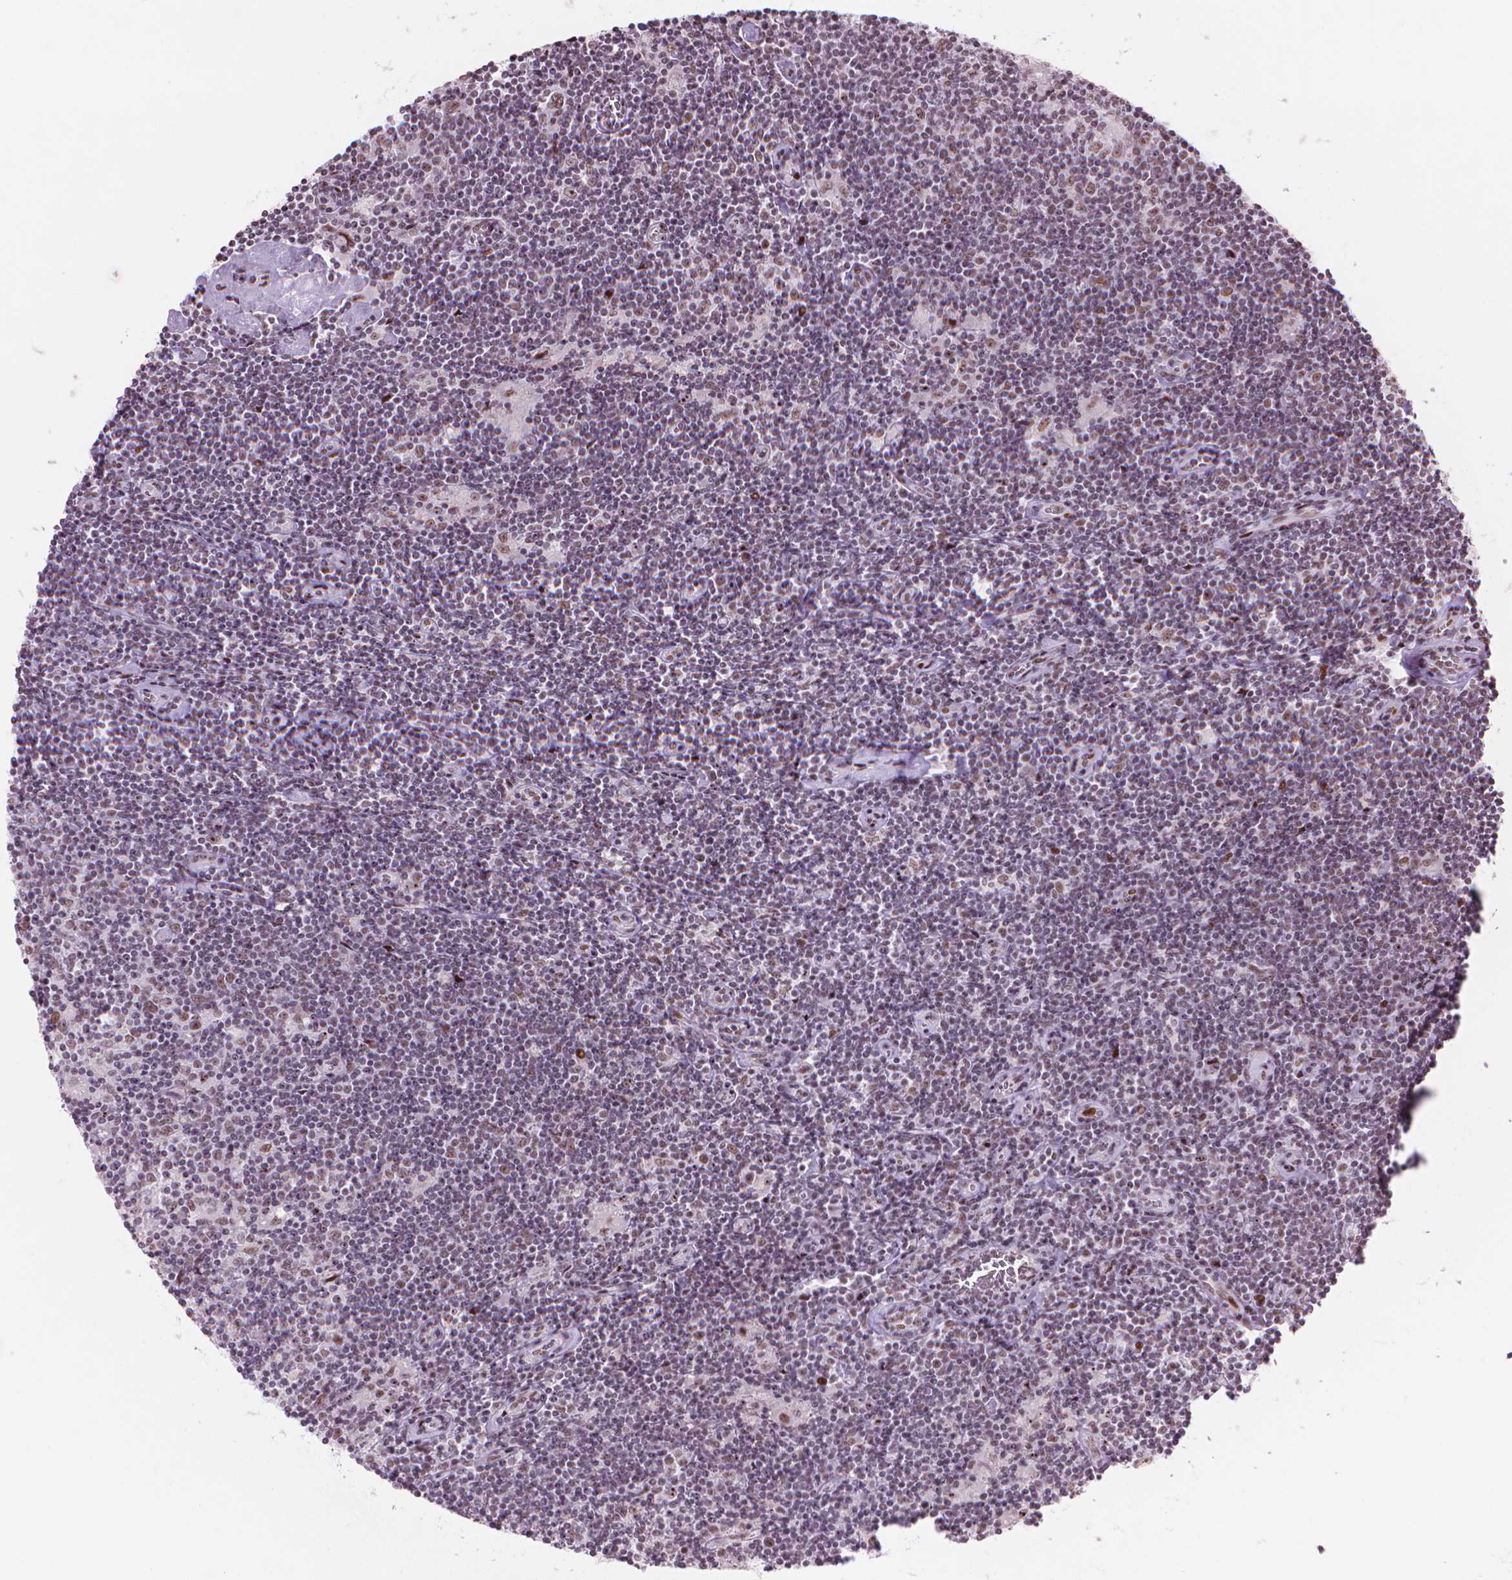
{"staining": {"intensity": "moderate", "quantity": ">75%", "location": "nuclear"}, "tissue": "lymphoma", "cell_type": "Tumor cells", "image_type": "cancer", "snomed": [{"axis": "morphology", "description": "Hodgkin's disease, NOS"}, {"axis": "topography", "description": "Lymph node"}], "caption": "A medium amount of moderate nuclear expression is appreciated in about >75% of tumor cells in lymphoma tissue.", "gene": "HES7", "patient": {"sex": "male", "age": 40}}